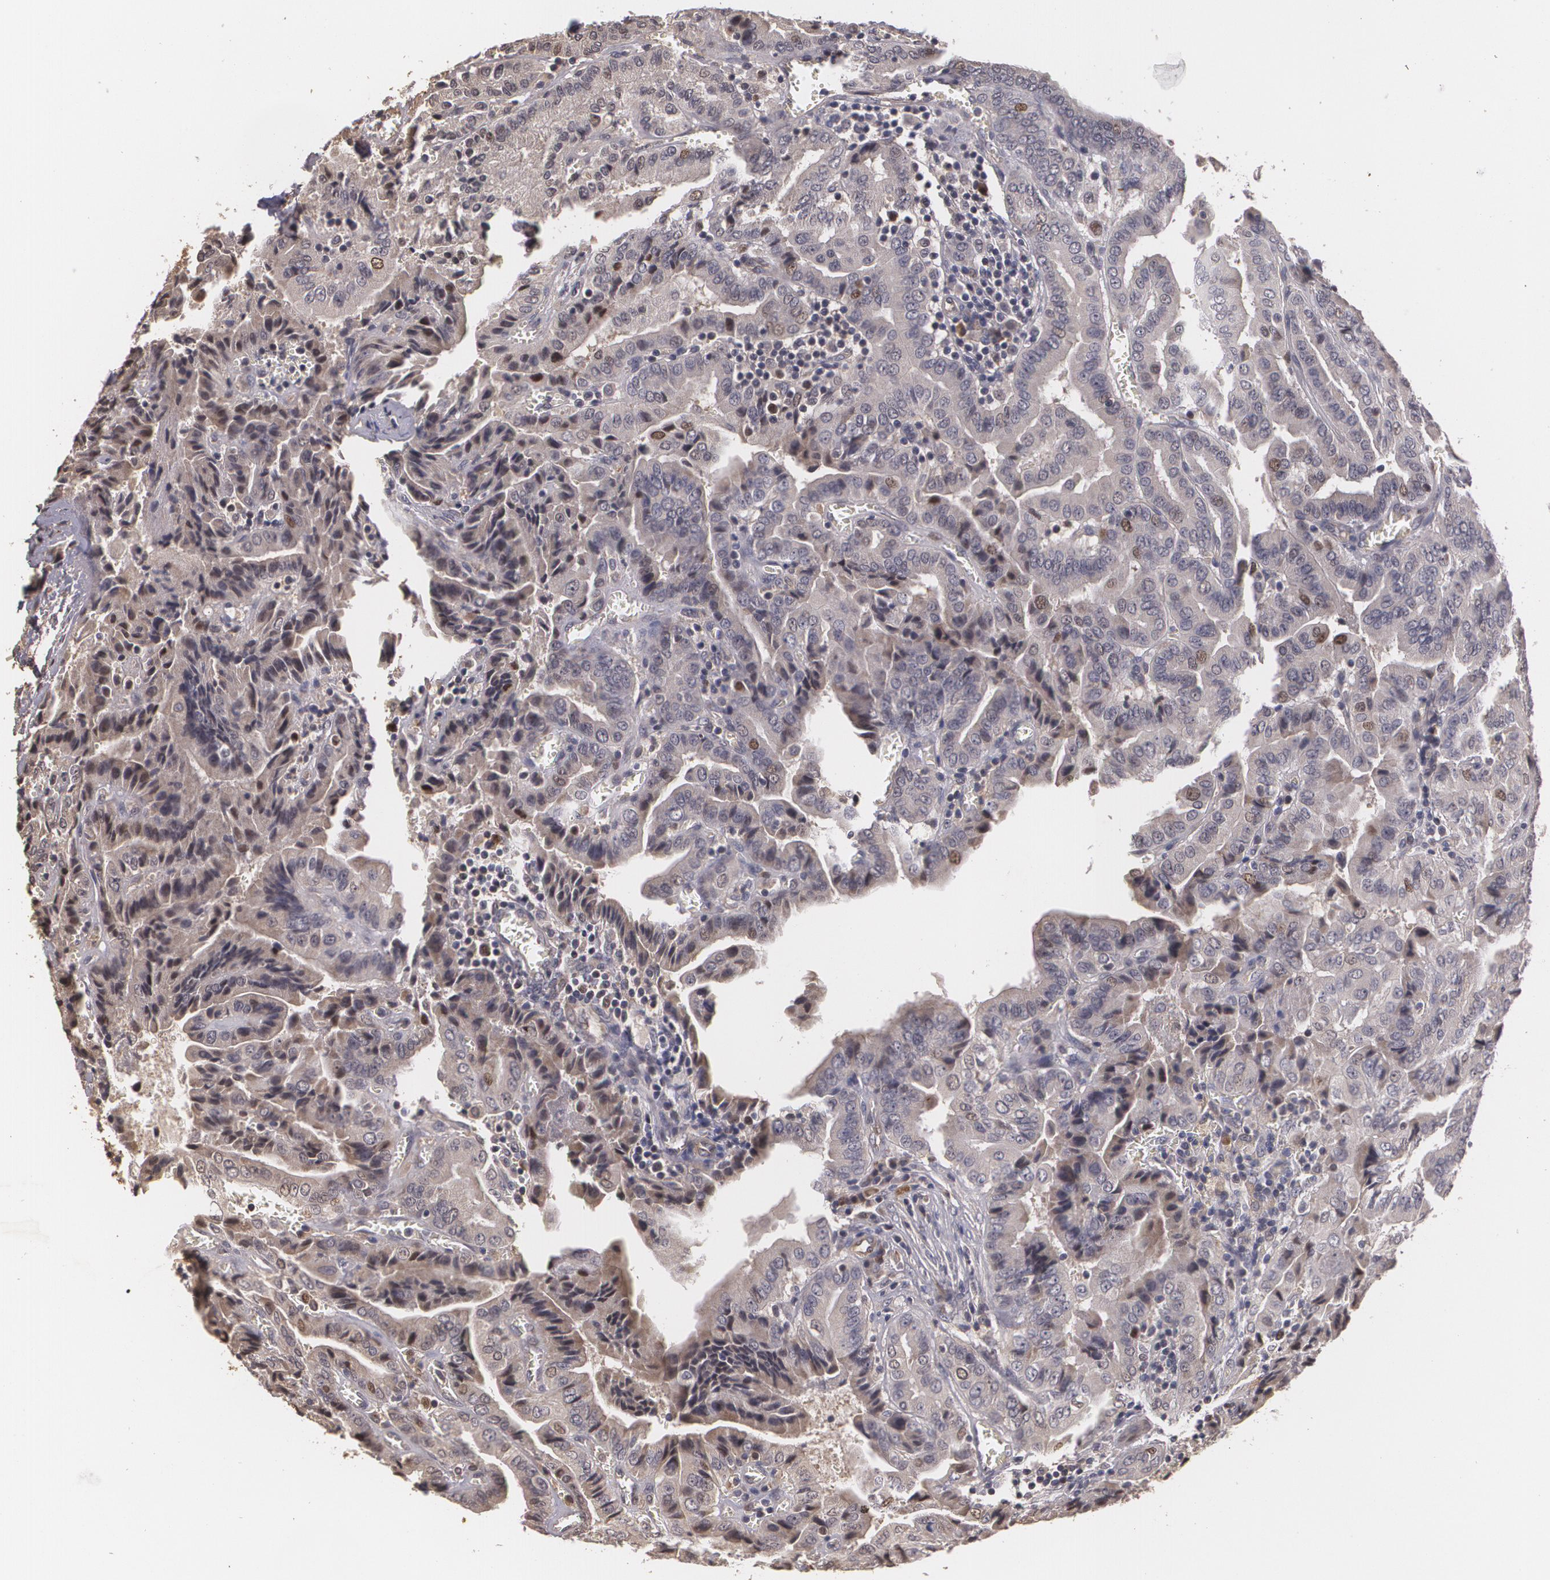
{"staining": {"intensity": "moderate", "quantity": "25%-75%", "location": "cytoplasmic/membranous,nuclear"}, "tissue": "thyroid cancer", "cell_type": "Tumor cells", "image_type": "cancer", "snomed": [{"axis": "morphology", "description": "Papillary adenocarcinoma, NOS"}, {"axis": "topography", "description": "Thyroid gland"}], "caption": "Immunohistochemistry of human thyroid papillary adenocarcinoma shows medium levels of moderate cytoplasmic/membranous and nuclear staining in approximately 25%-75% of tumor cells.", "gene": "BRCA1", "patient": {"sex": "female", "age": 71}}